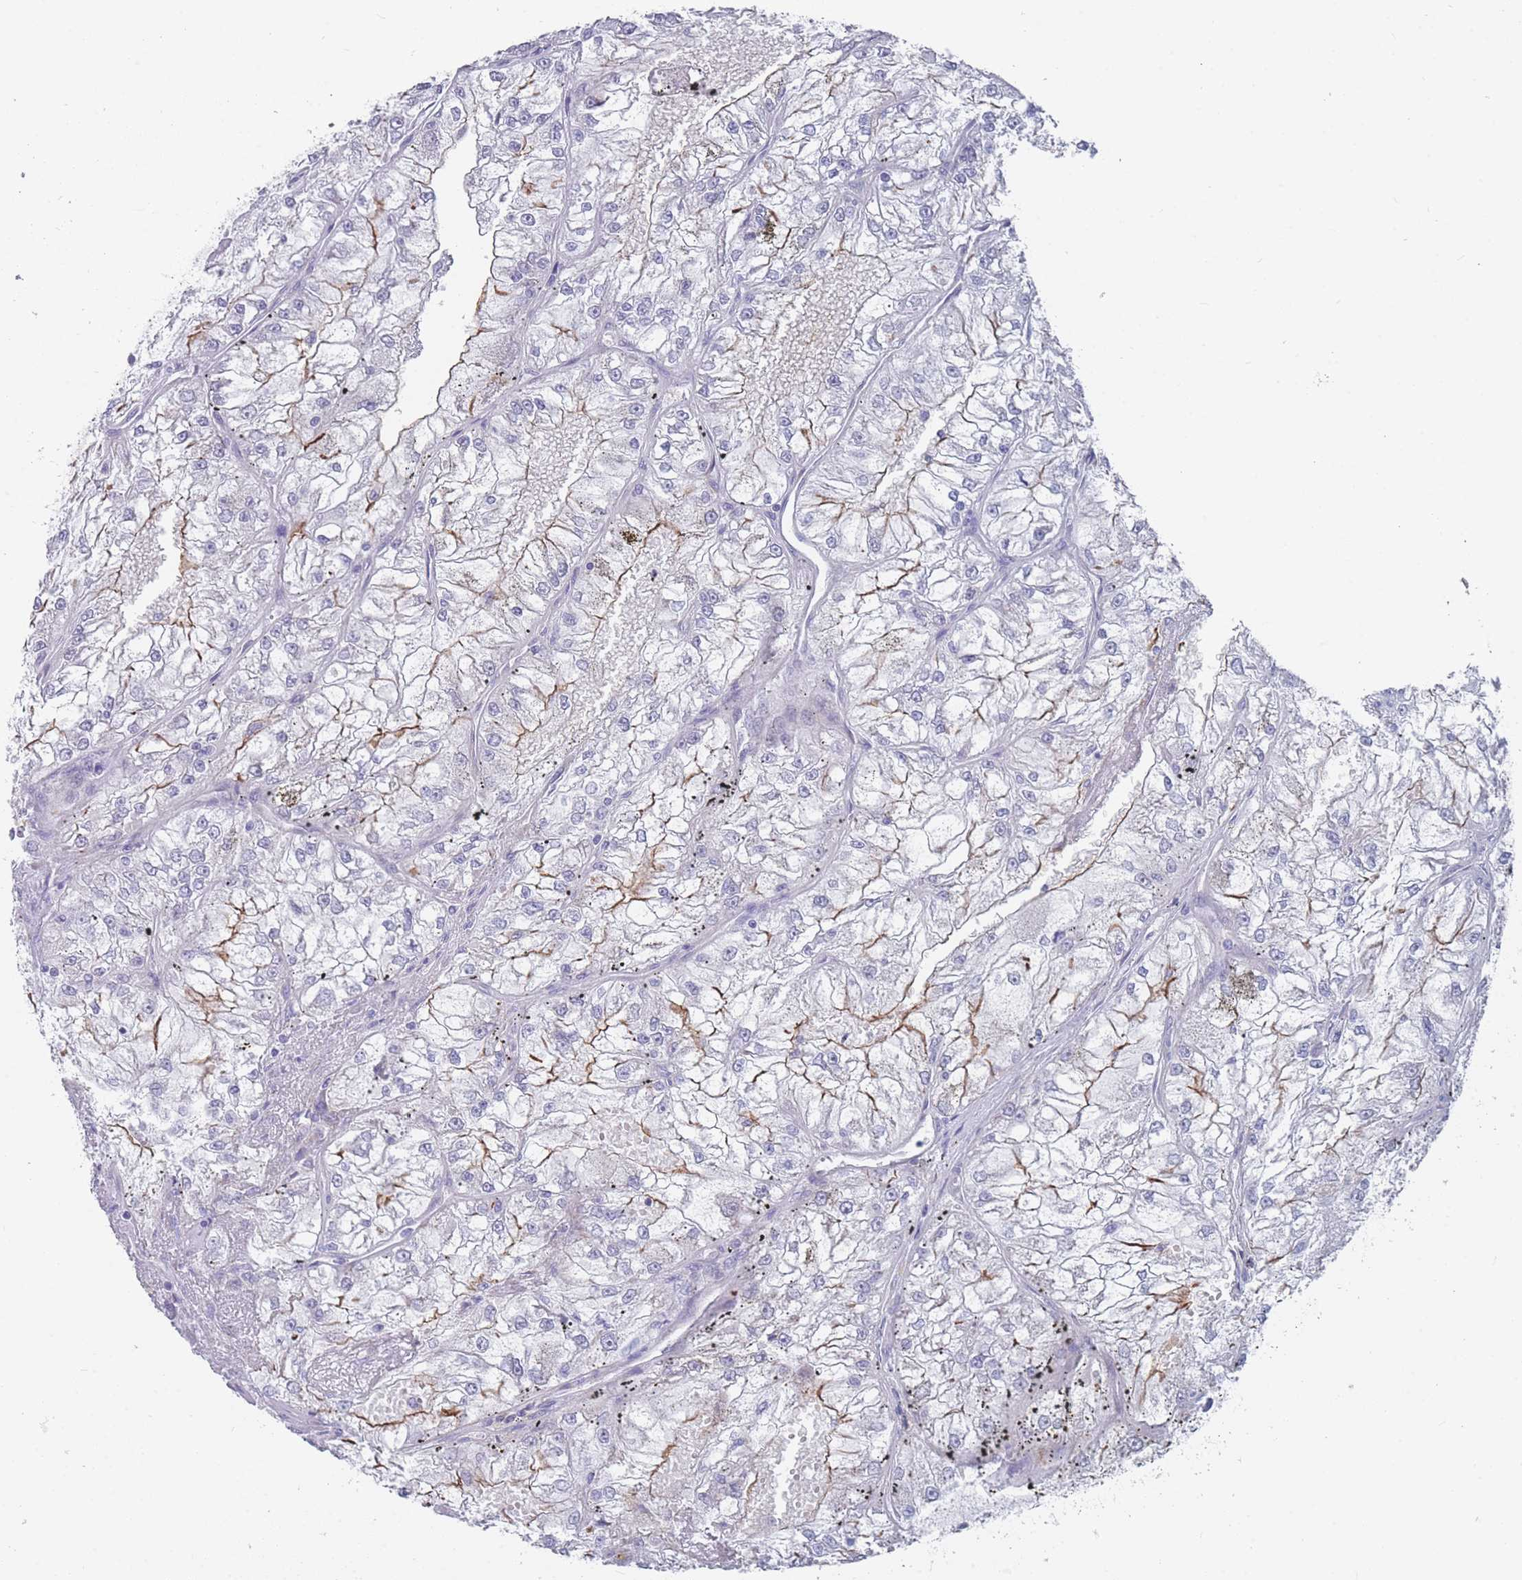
{"staining": {"intensity": "moderate", "quantity": "<25%", "location": "cytoplasmic/membranous"}, "tissue": "renal cancer", "cell_type": "Tumor cells", "image_type": "cancer", "snomed": [{"axis": "morphology", "description": "Adenocarcinoma, NOS"}, {"axis": "topography", "description": "Kidney"}], "caption": "Immunohistochemistry micrograph of neoplastic tissue: human renal cancer (adenocarcinoma) stained using immunohistochemistry displays low levels of moderate protein expression localized specifically in the cytoplasmic/membranous of tumor cells, appearing as a cytoplasmic/membranous brown color.", "gene": "PIGU", "patient": {"sex": "female", "age": 72}}